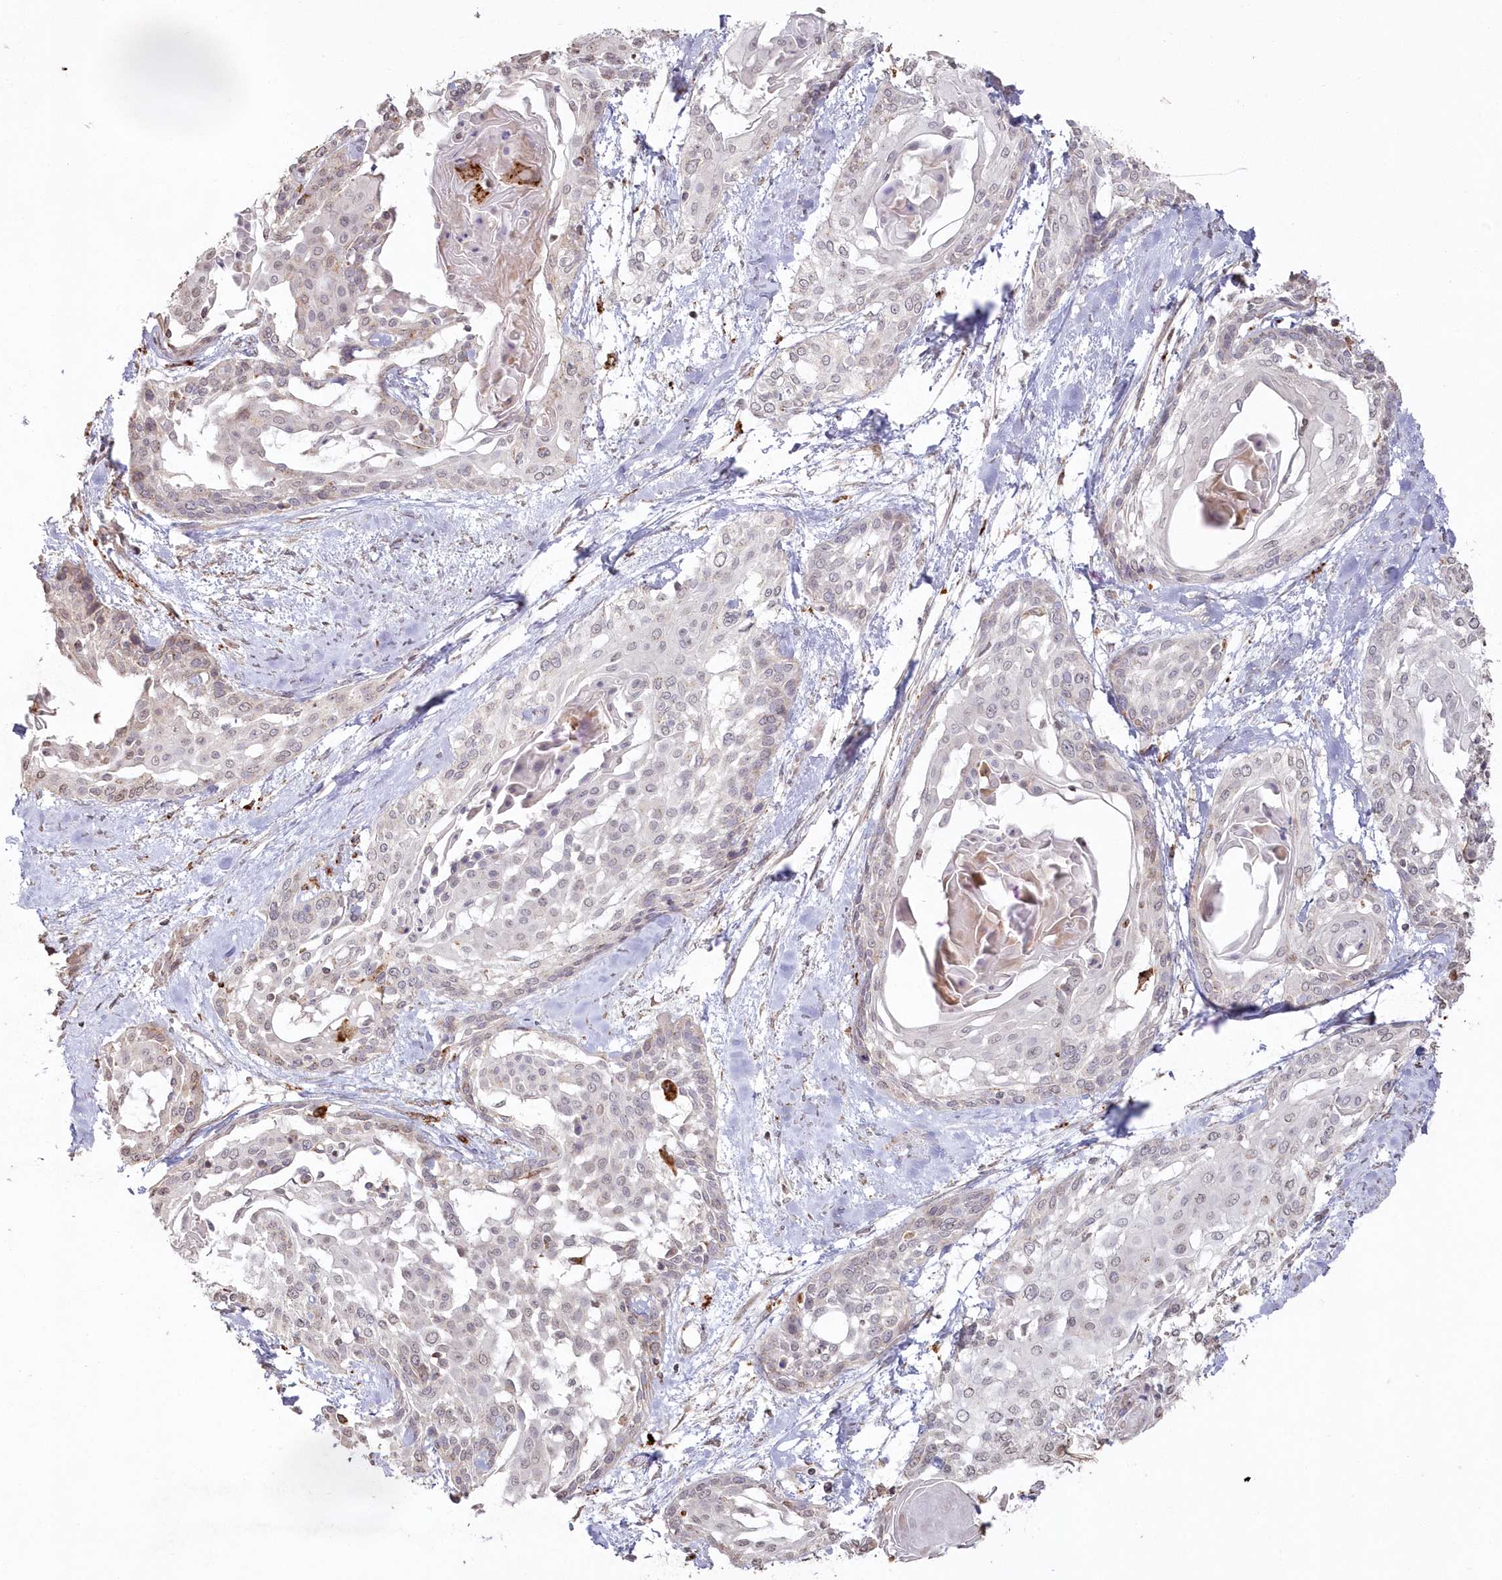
{"staining": {"intensity": "negative", "quantity": "none", "location": "none"}, "tissue": "cervical cancer", "cell_type": "Tumor cells", "image_type": "cancer", "snomed": [{"axis": "morphology", "description": "Squamous cell carcinoma, NOS"}, {"axis": "topography", "description": "Cervix"}], "caption": "This is an IHC photomicrograph of human squamous cell carcinoma (cervical). There is no expression in tumor cells.", "gene": "ARSB", "patient": {"sex": "female", "age": 57}}